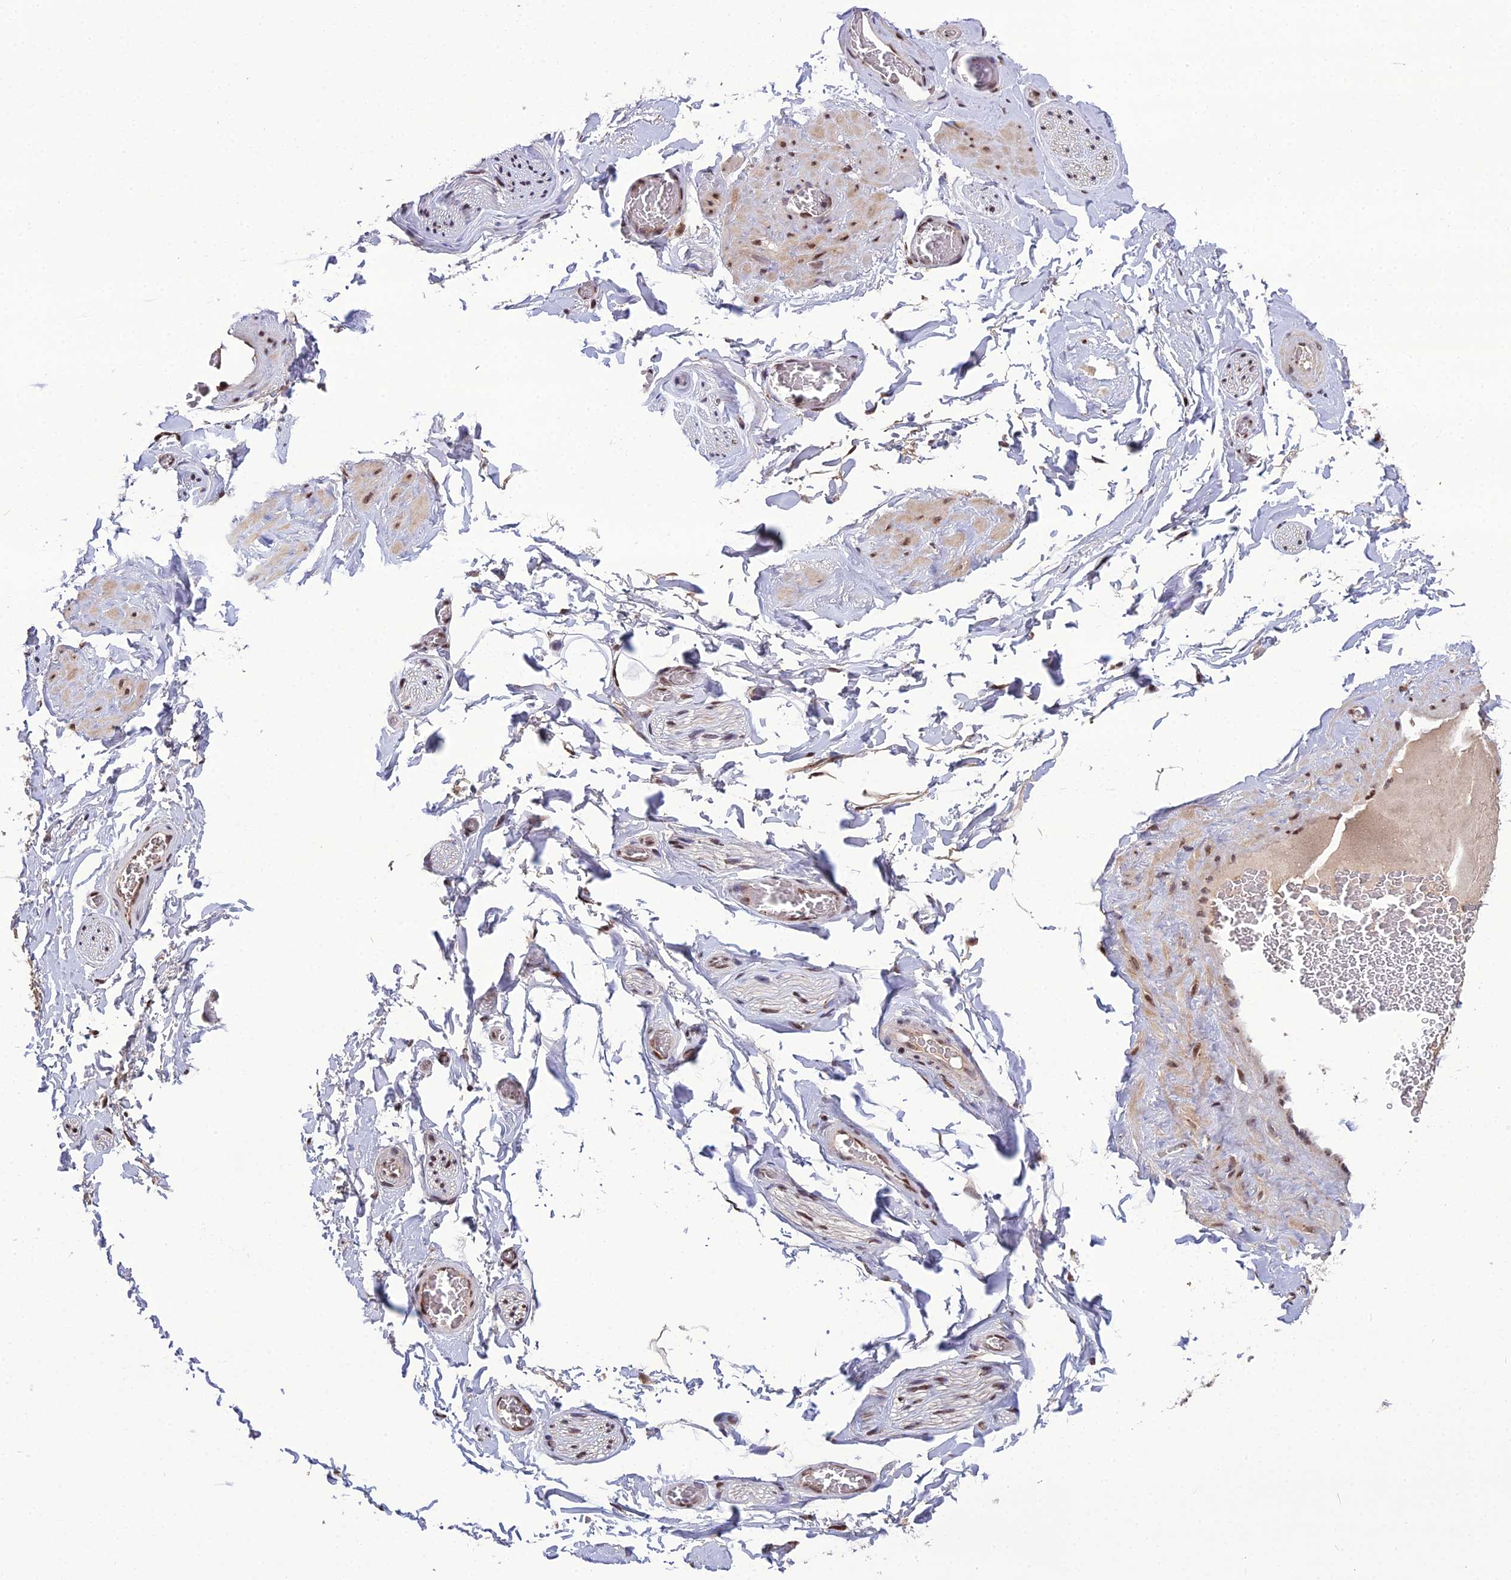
{"staining": {"intensity": "moderate", "quantity": ">75%", "location": "nuclear"}, "tissue": "adipose tissue", "cell_type": "Adipocytes", "image_type": "normal", "snomed": [{"axis": "morphology", "description": "Normal tissue, NOS"}, {"axis": "topography", "description": "Soft tissue"}, {"axis": "topography", "description": "Adipose tissue"}, {"axis": "topography", "description": "Vascular tissue"}, {"axis": "topography", "description": "Peripheral nerve tissue"}], "caption": "IHC image of benign adipose tissue: adipose tissue stained using immunohistochemistry (IHC) displays medium levels of moderate protein expression localized specifically in the nuclear of adipocytes, appearing as a nuclear brown color.", "gene": "ARL2", "patient": {"sex": "male", "age": 46}}